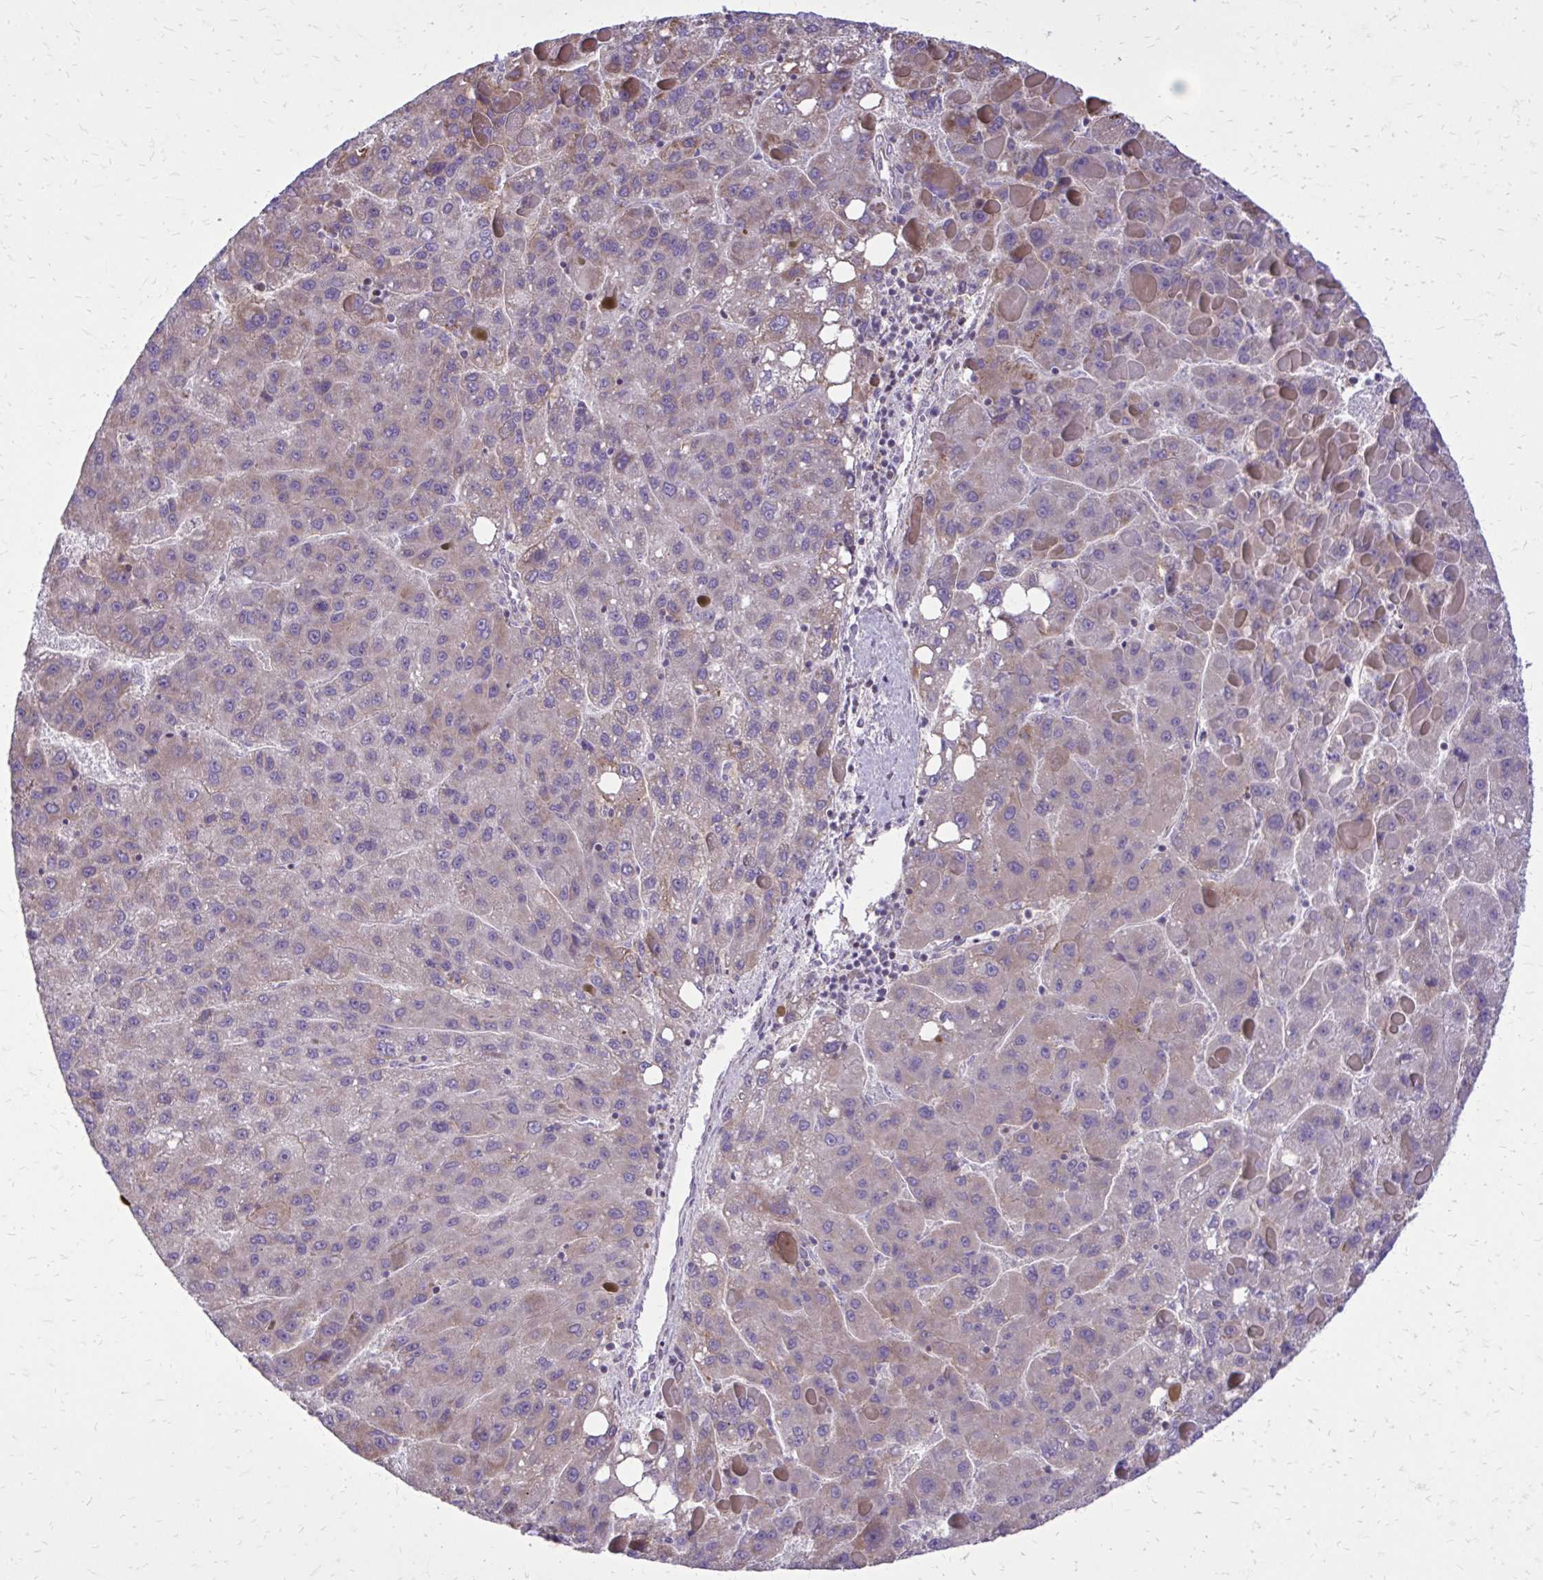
{"staining": {"intensity": "weak", "quantity": "25%-75%", "location": "cytoplasmic/membranous"}, "tissue": "liver cancer", "cell_type": "Tumor cells", "image_type": "cancer", "snomed": [{"axis": "morphology", "description": "Carcinoma, Hepatocellular, NOS"}, {"axis": "topography", "description": "Liver"}], "caption": "Hepatocellular carcinoma (liver) was stained to show a protein in brown. There is low levels of weak cytoplasmic/membranous expression in approximately 25%-75% of tumor cells.", "gene": "ABCC3", "patient": {"sex": "female", "age": 82}}